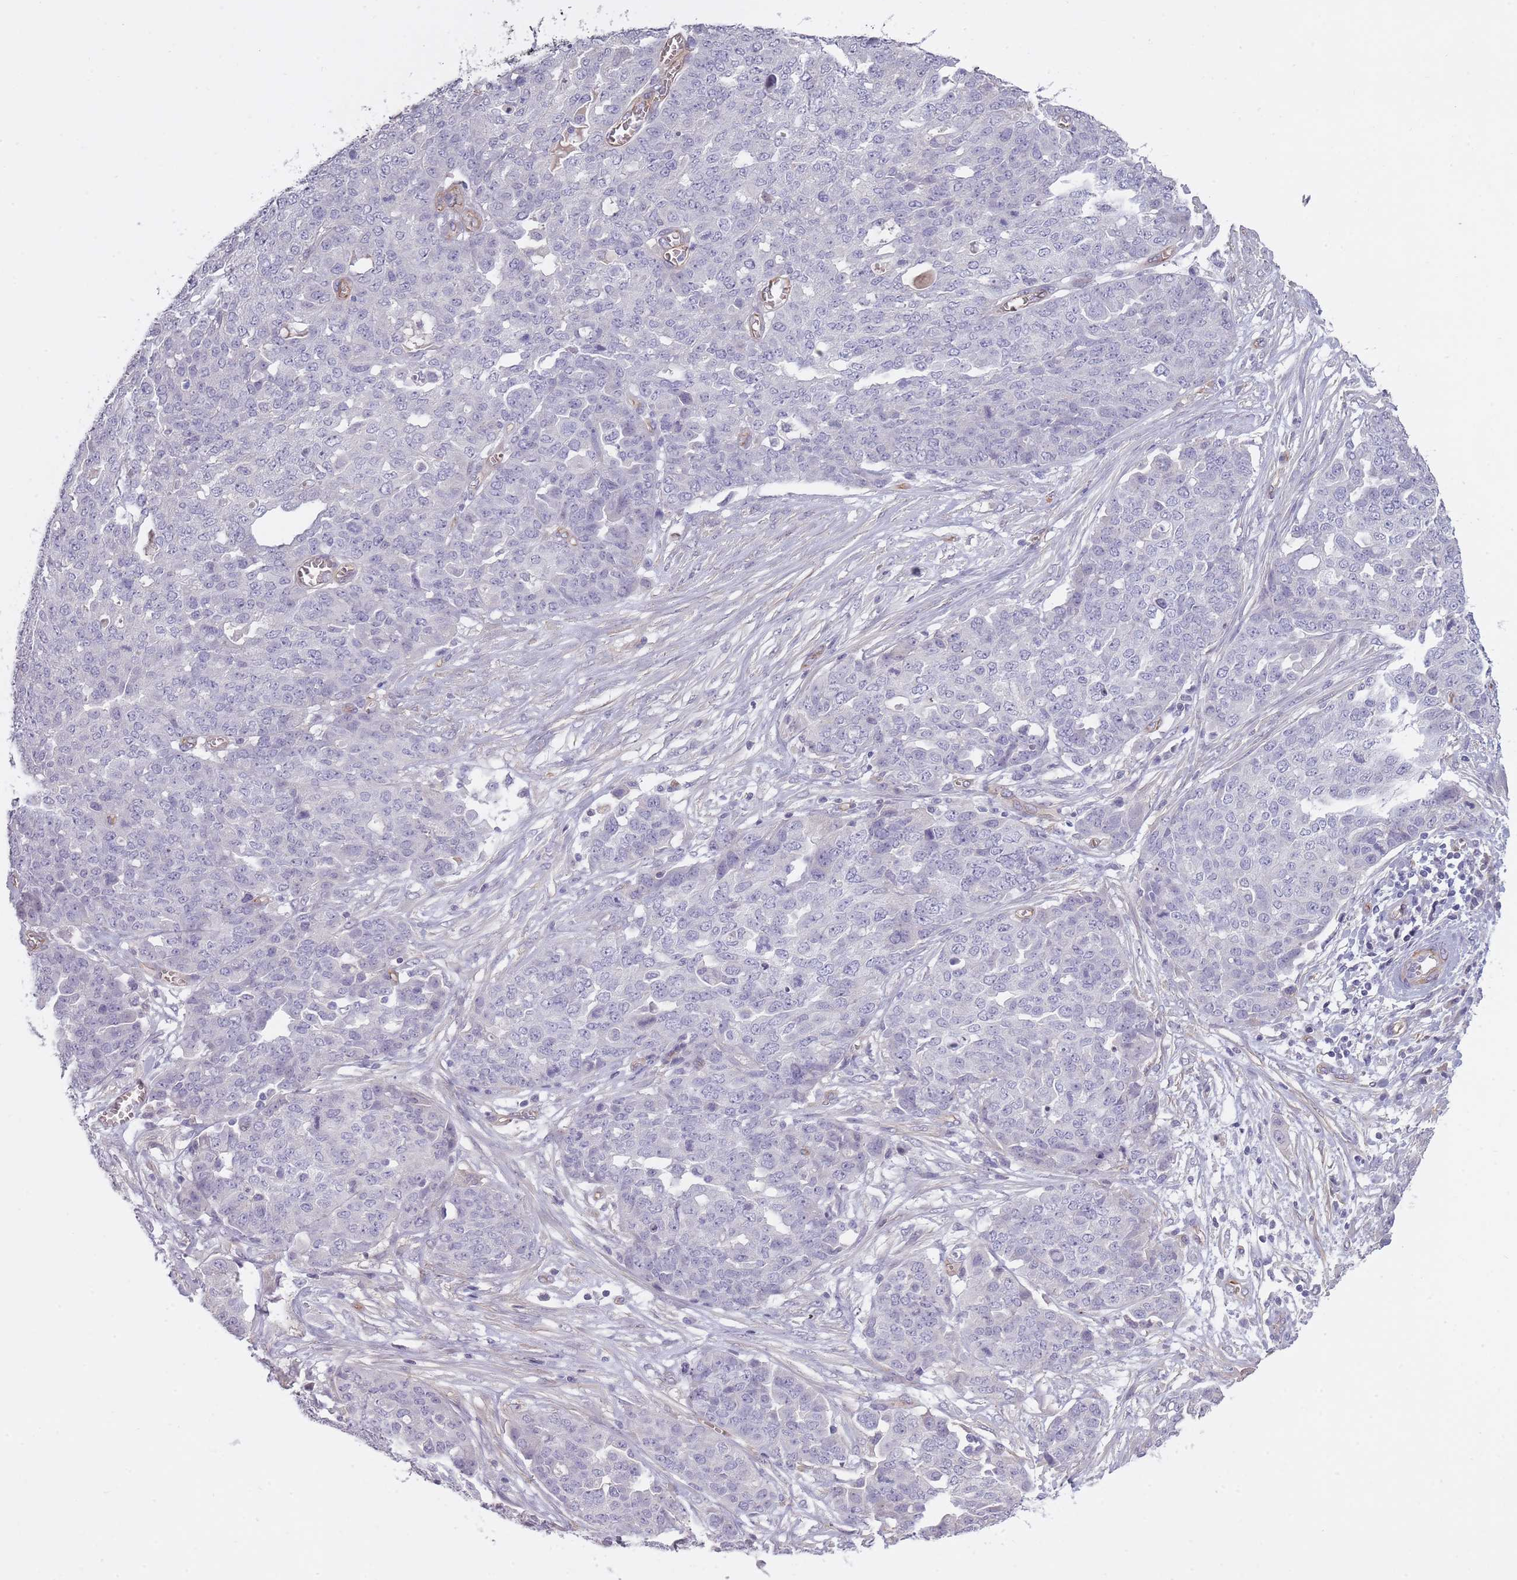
{"staining": {"intensity": "negative", "quantity": "none", "location": "none"}, "tissue": "ovarian cancer", "cell_type": "Tumor cells", "image_type": "cancer", "snomed": [{"axis": "morphology", "description": "Cystadenocarcinoma, serous, NOS"}, {"axis": "topography", "description": "Soft tissue"}, {"axis": "topography", "description": "Ovary"}], "caption": "A photomicrograph of human ovarian cancer is negative for staining in tumor cells.", "gene": "SLC8A2", "patient": {"sex": "female", "age": 57}}